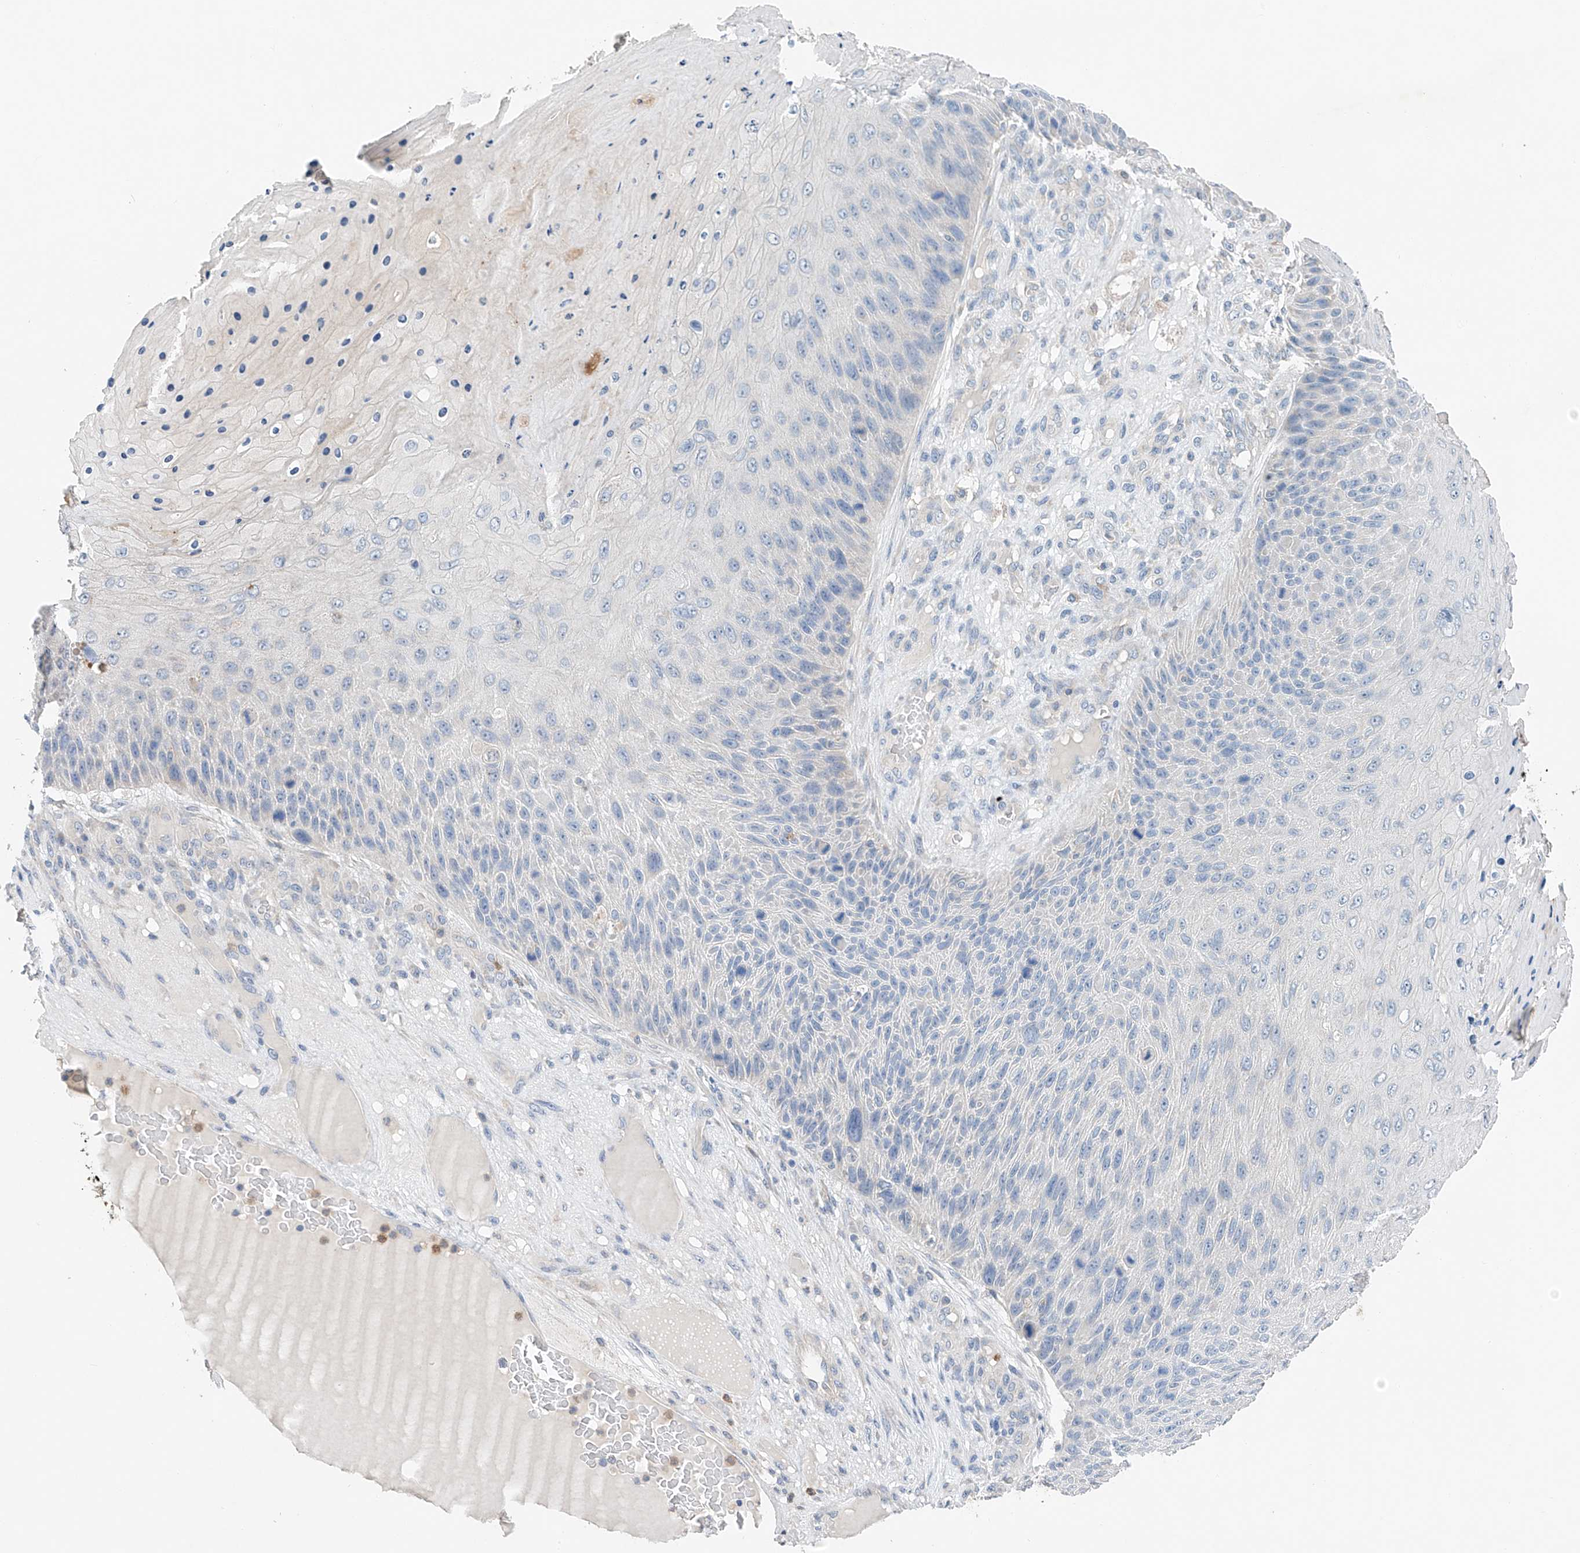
{"staining": {"intensity": "negative", "quantity": "none", "location": "none"}, "tissue": "skin cancer", "cell_type": "Tumor cells", "image_type": "cancer", "snomed": [{"axis": "morphology", "description": "Squamous cell carcinoma, NOS"}, {"axis": "topography", "description": "Skin"}], "caption": "Immunohistochemical staining of squamous cell carcinoma (skin) shows no significant expression in tumor cells.", "gene": "GPC4", "patient": {"sex": "female", "age": 88}}